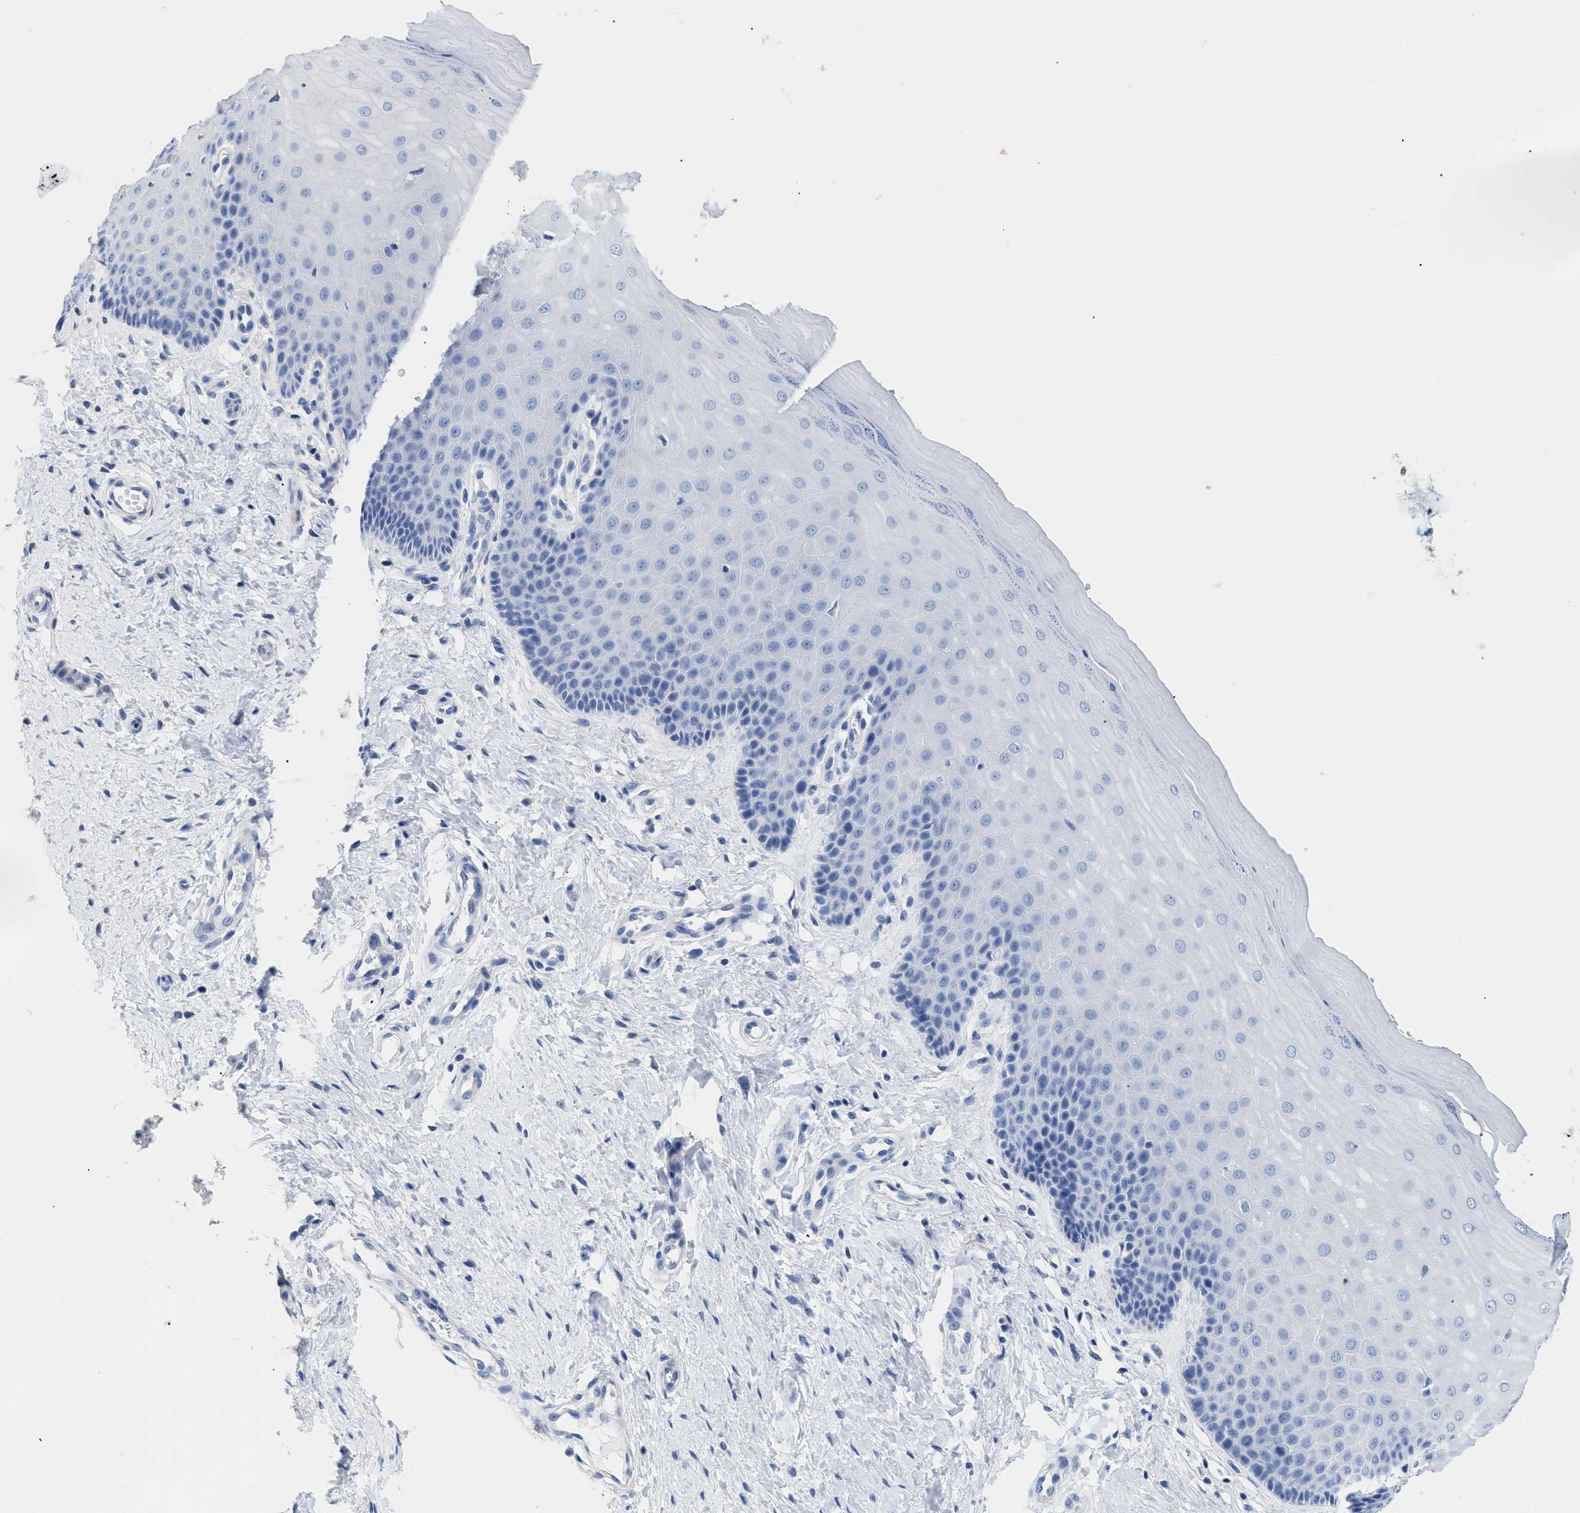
{"staining": {"intensity": "negative", "quantity": "none", "location": "none"}, "tissue": "cervix", "cell_type": "Glandular cells", "image_type": "normal", "snomed": [{"axis": "morphology", "description": "Normal tissue, NOS"}, {"axis": "topography", "description": "Cervix"}], "caption": "Protein analysis of benign cervix displays no significant staining in glandular cells. The staining was performed using DAB to visualize the protein expression in brown, while the nuclei were stained in blue with hematoxylin (Magnification: 20x).", "gene": "DLC1", "patient": {"sex": "female", "age": 55}}